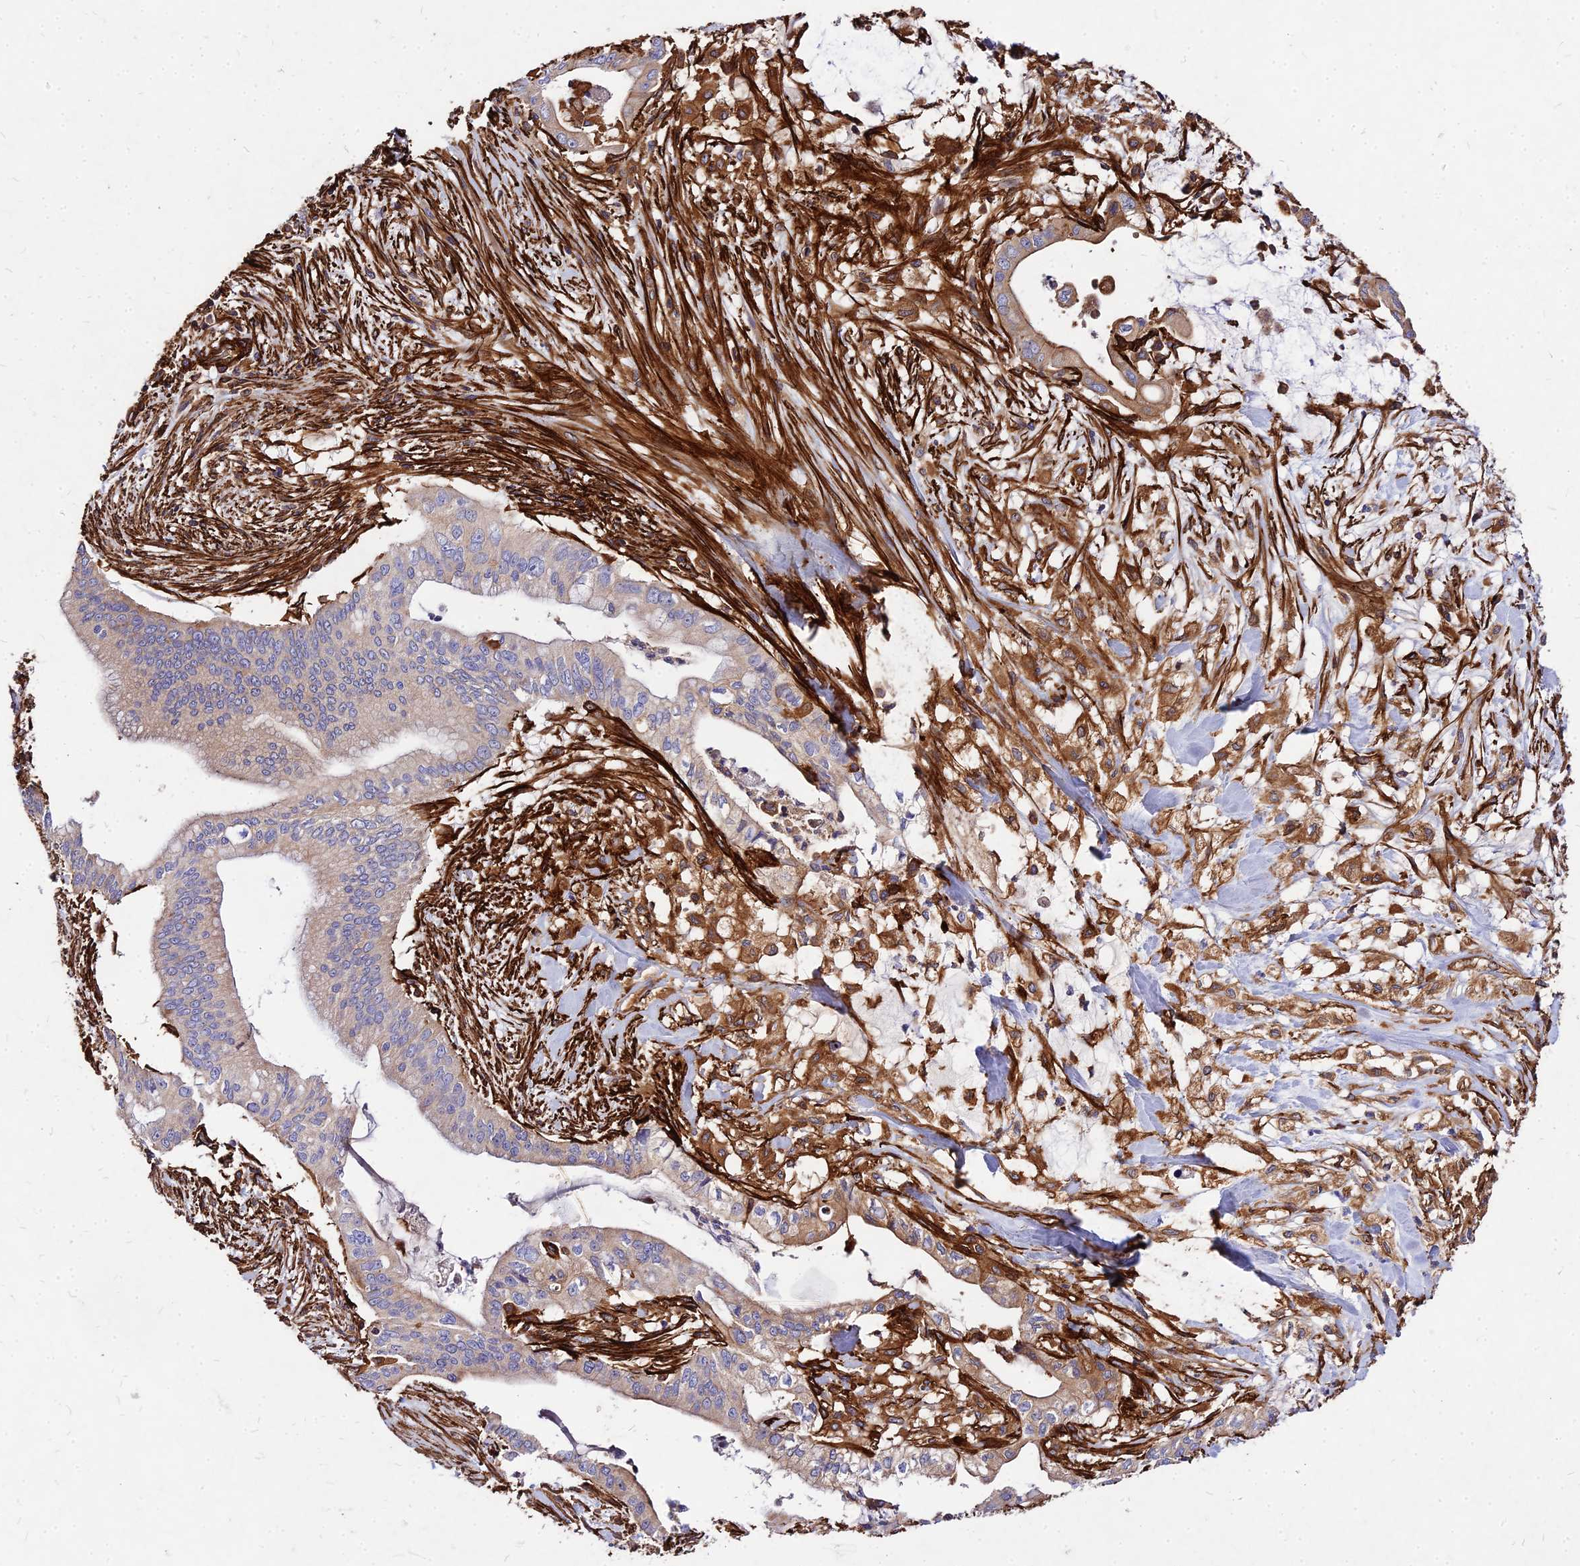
{"staining": {"intensity": "moderate", "quantity": "25%-75%", "location": "cytoplasmic/membranous"}, "tissue": "pancreatic cancer", "cell_type": "Tumor cells", "image_type": "cancer", "snomed": [{"axis": "morphology", "description": "Adenocarcinoma, NOS"}, {"axis": "topography", "description": "Pancreas"}], "caption": "Immunohistochemical staining of human adenocarcinoma (pancreatic) reveals medium levels of moderate cytoplasmic/membranous protein positivity in about 25%-75% of tumor cells. The protein of interest is stained brown, and the nuclei are stained in blue (DAB IHC with brightfield microscopy, high magnification).", "gene": "EFCC1", "patient": {"sex": "male", "age": 46}}